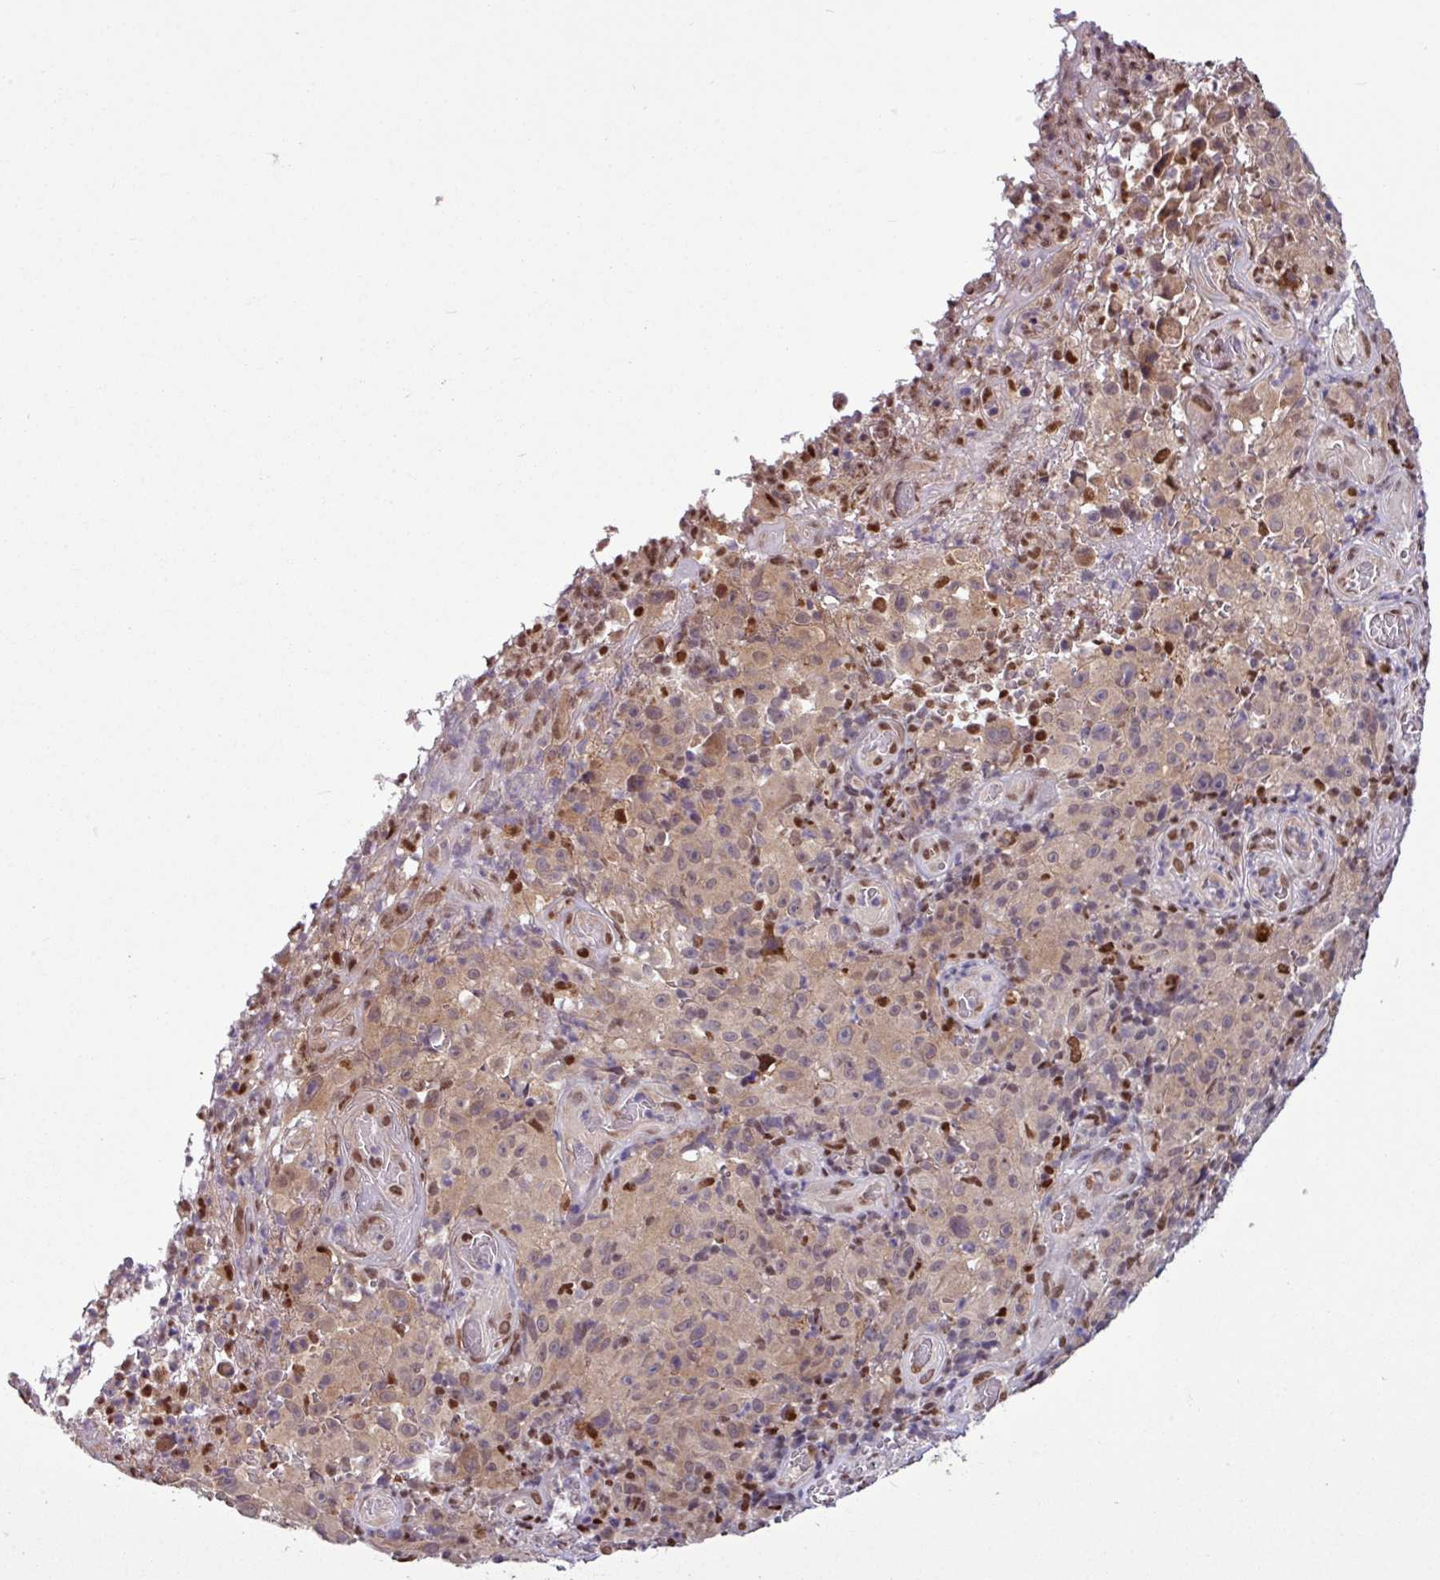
{"staining": {"intensity": "weak", "quantity": ">75%", "location": "cytoplasmic/membranous"}, "tissue": "melanoma", "cell_type": "Tumor cells", "image_type": "cancer", "snomed": [{"axis": "morphology", "description": "Malignant melanoma, NOS"}, {"axis": "topography", "description": "Skin"}], "caption": "Immunohistochemistry (IHC) (DAB) staining of human malignant melanoma demonstrates weak cytoplasmic/membranous protein positivity in approximately >75% of tumor cells.", "gene": "SKIC2", "patient": {"sex": "female", "age": 82}}